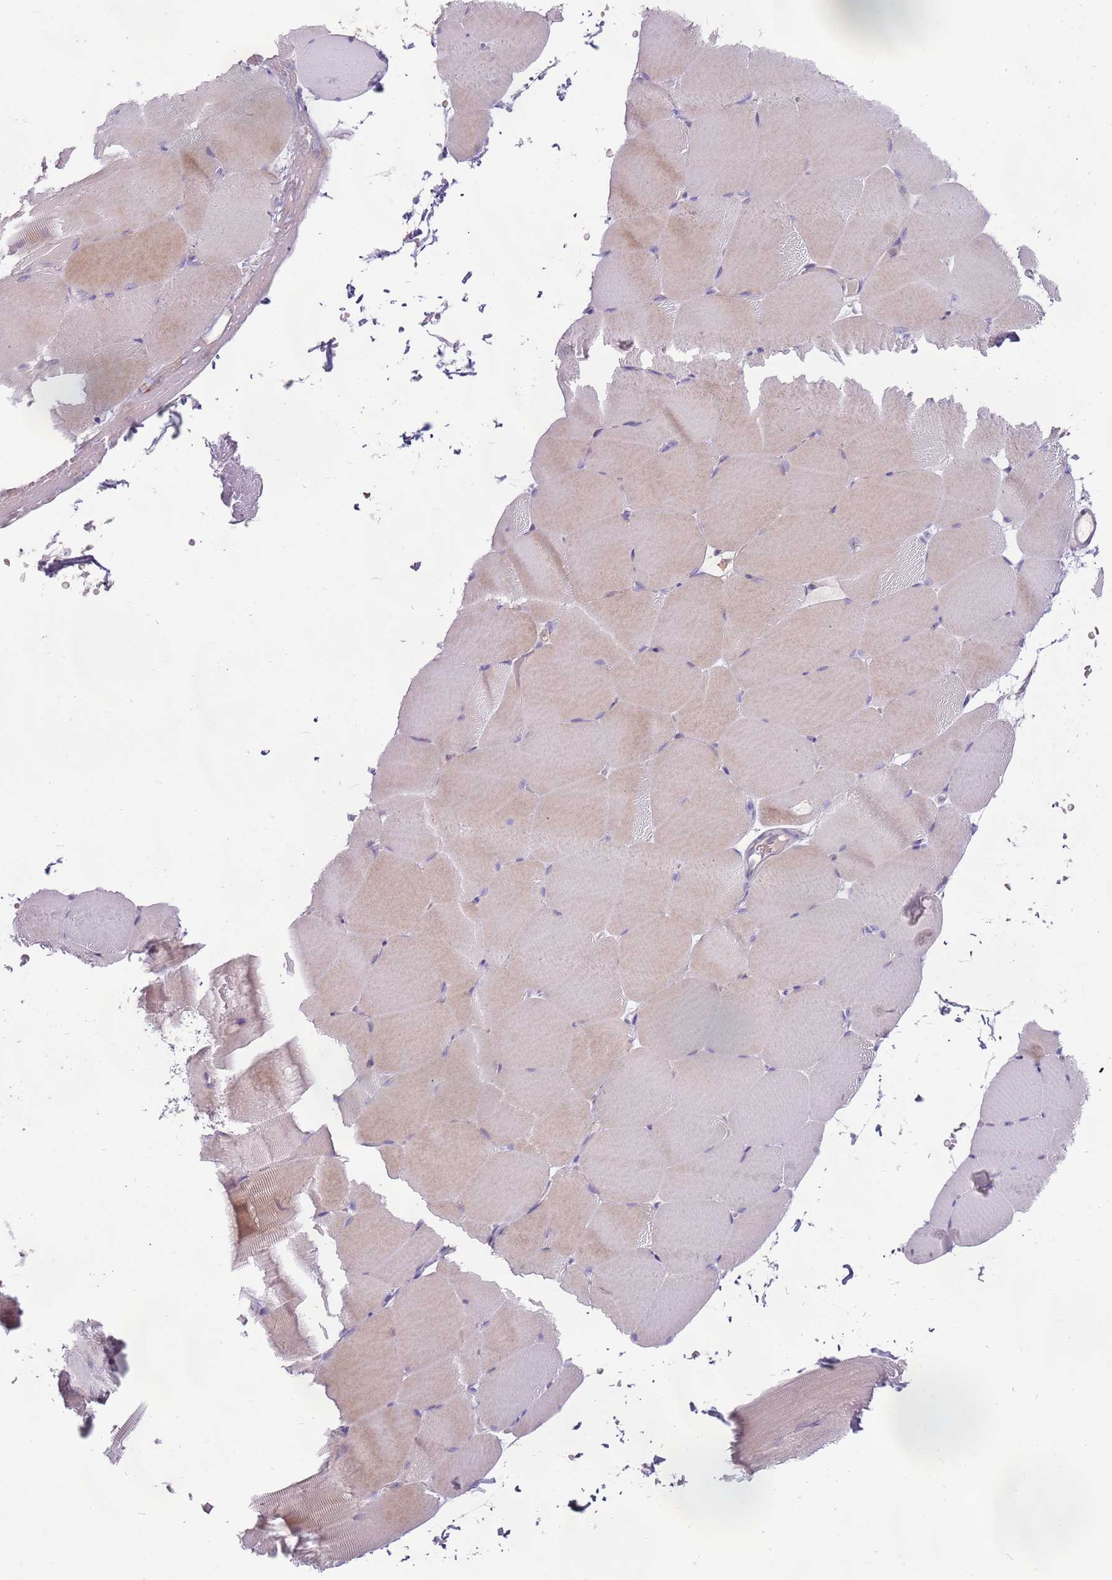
{"staining": {"intensity": "weak", "quantity": "<25%", "location": "cytoplasmic/membranous"}, "tissue": "skeletal muscle", "cell_type": "Myocytes", "image_type": "normal", "snomed": [{"axis": "morphology", "description": "Normal tissue, NOS"}, {"axis": "topography", "description": "Skeletal muscle"}, {"axis": "topography", "description": "Parathyroid gland"}], "caption": "This is an IHC photomicrograph of unremarkable skeletal muscle. There is no staining in myocytes.", "gene": "ARHGAP5", "patient": {"sex": "female", "age": 37}}